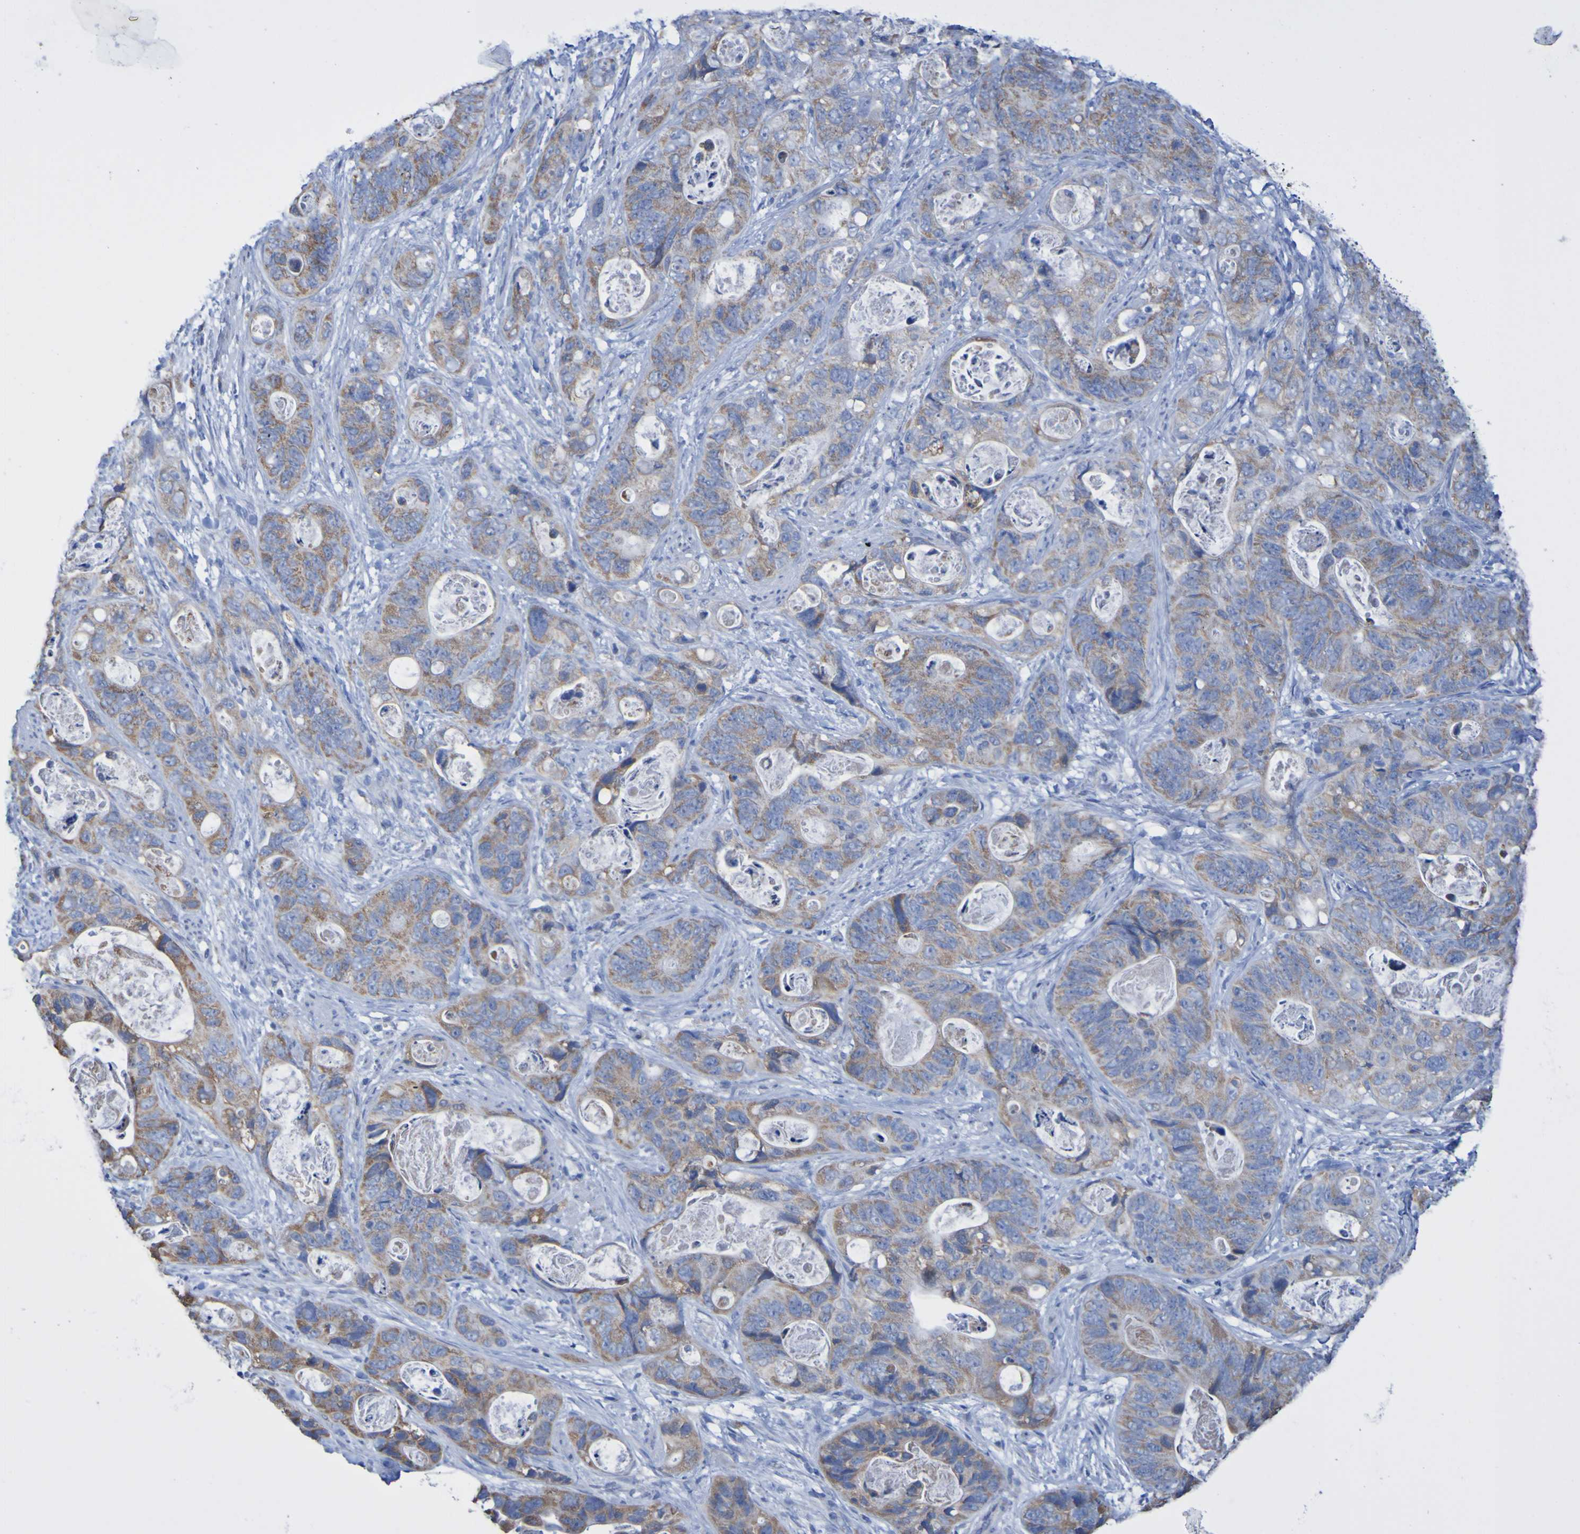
{"staining": {"intensity": "weak", "quantity": ">75%", "location": "cytoplasmic/membranous"}, "tissue": "stomach cancer", "cell_type": "Tumor cells", "image_type": "cancer", "snomed": [{"axis": "morphology", "description": "Adenocarcinoma, NOS"}, {"axis": "topography", "description": "Stomach"}], "caption": "IHC (DAB) staining of adenocarcinoma (stomach) demonstrates weak cytoplasmic/membranous protein expression in approximately >75% of tumor cells.", "gene": "CNTN2", "patient": {"sex": "female", "age": 89}}